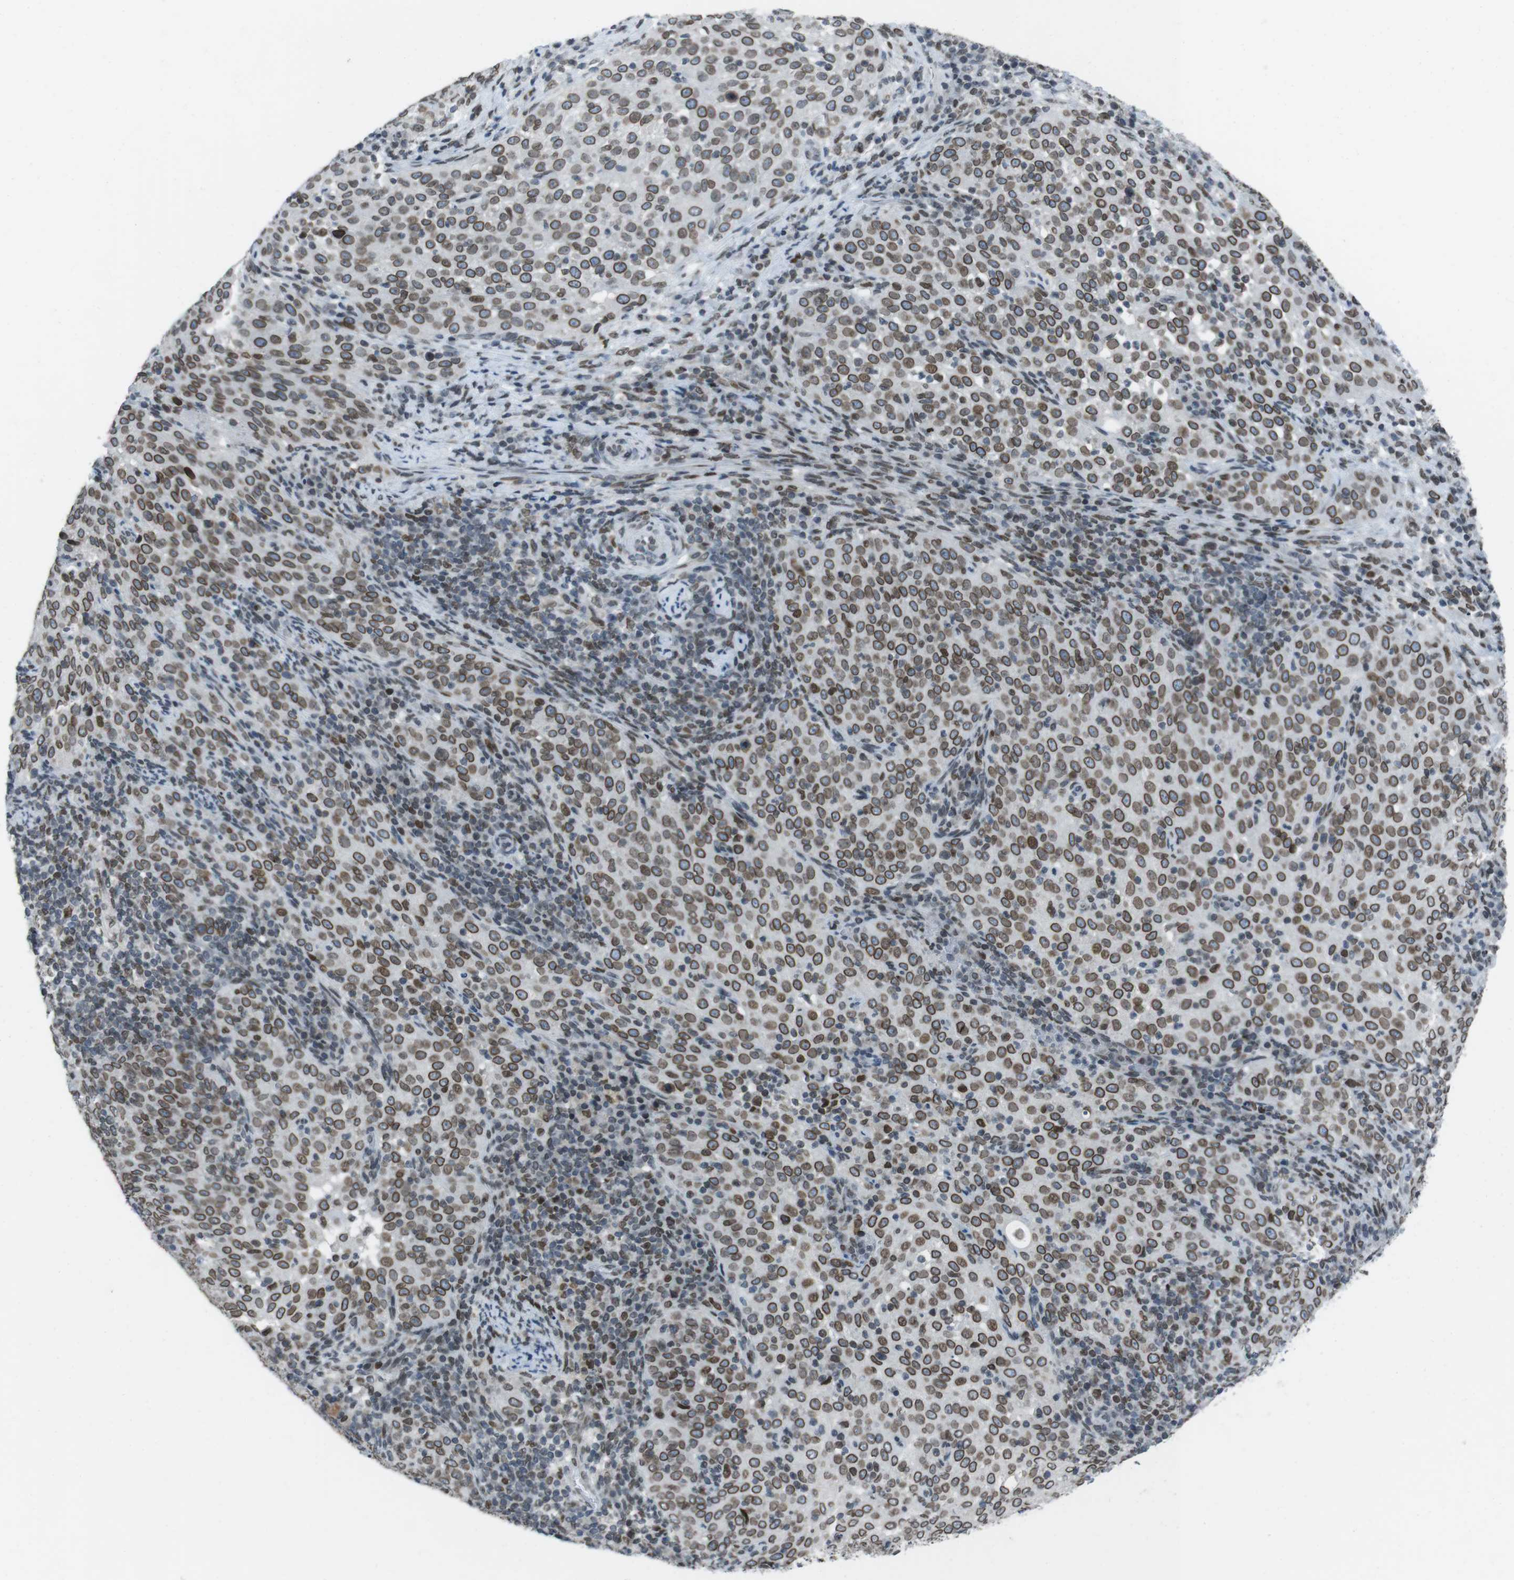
{"staining": {"intensity": "strong", "quantity": ">75%", "location": "cytoplasmic/membranous,nuclear"}, "tissue": "cervical cancer", "cell_type": "Tumor cells", "image_type": "cancer", "snomed": [{"axis": "morphology", "description": "Squamous cell carcinoma, NOS"}, {"axis": "topography", "description": "Cervix"}], "caption": "A high amount of strong cytoplasmic/membranous and nuclear expression is seen in approximately >75% of tumor cells in cervical cancer tissue.", "gene": "MAD1L1", "patient": {"sex": "female", "age": 51}}